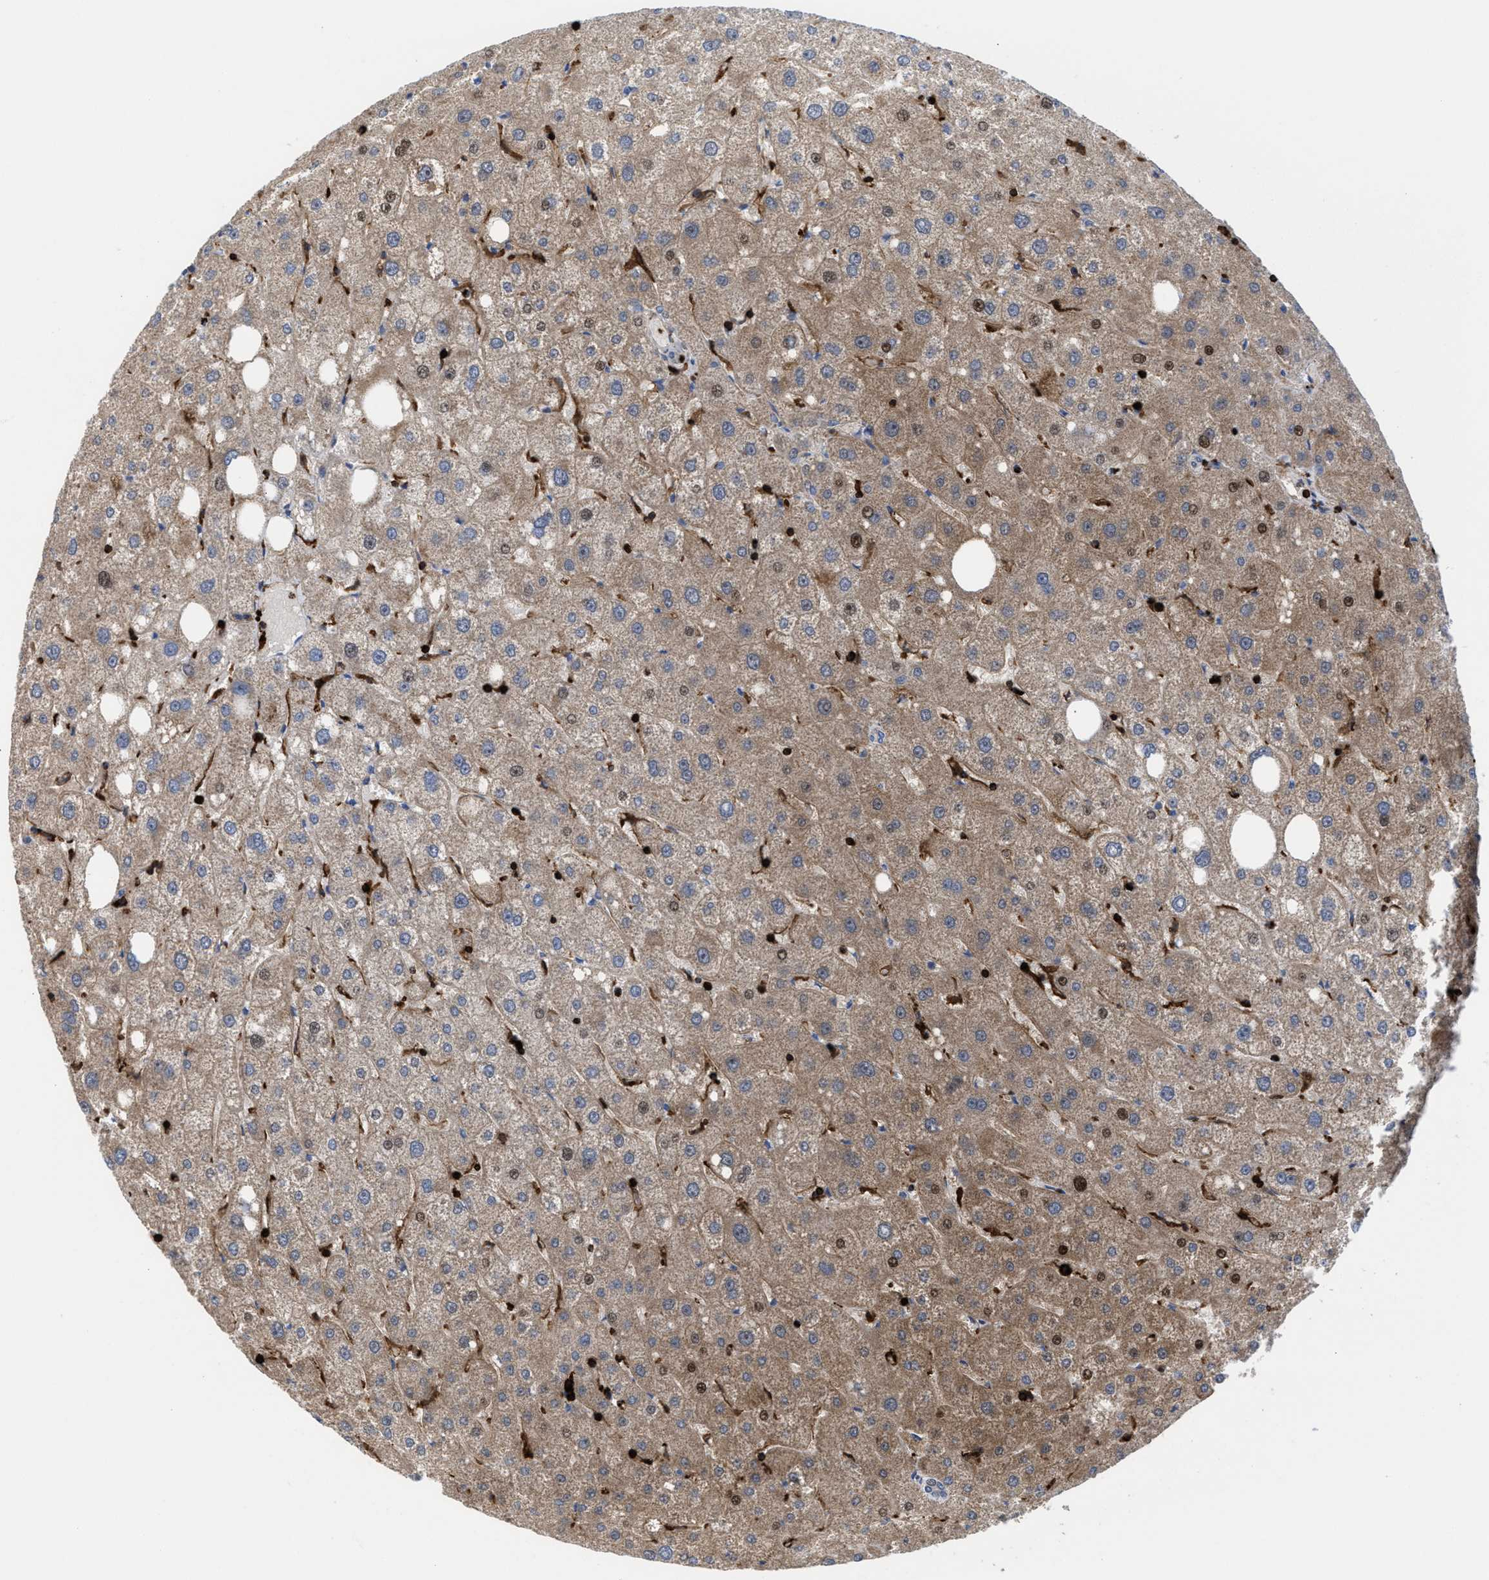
{"staining": {"intensity": "negative", "quantity": "none", "location": "none"}, "tissue": "liver", "cell_type": "Cholangiocytes", "image_type": "normal", "snomed": [{"axis": "morphology", "description": "Normal tissue, NOS"}, {"axis": "topography", "description": "Liver"}], "caption": "Cholangiocytes show no significant protein positivity in benign liver.", "gene": "PTPRE", "patient": {"sex": "male", "age": 73}}